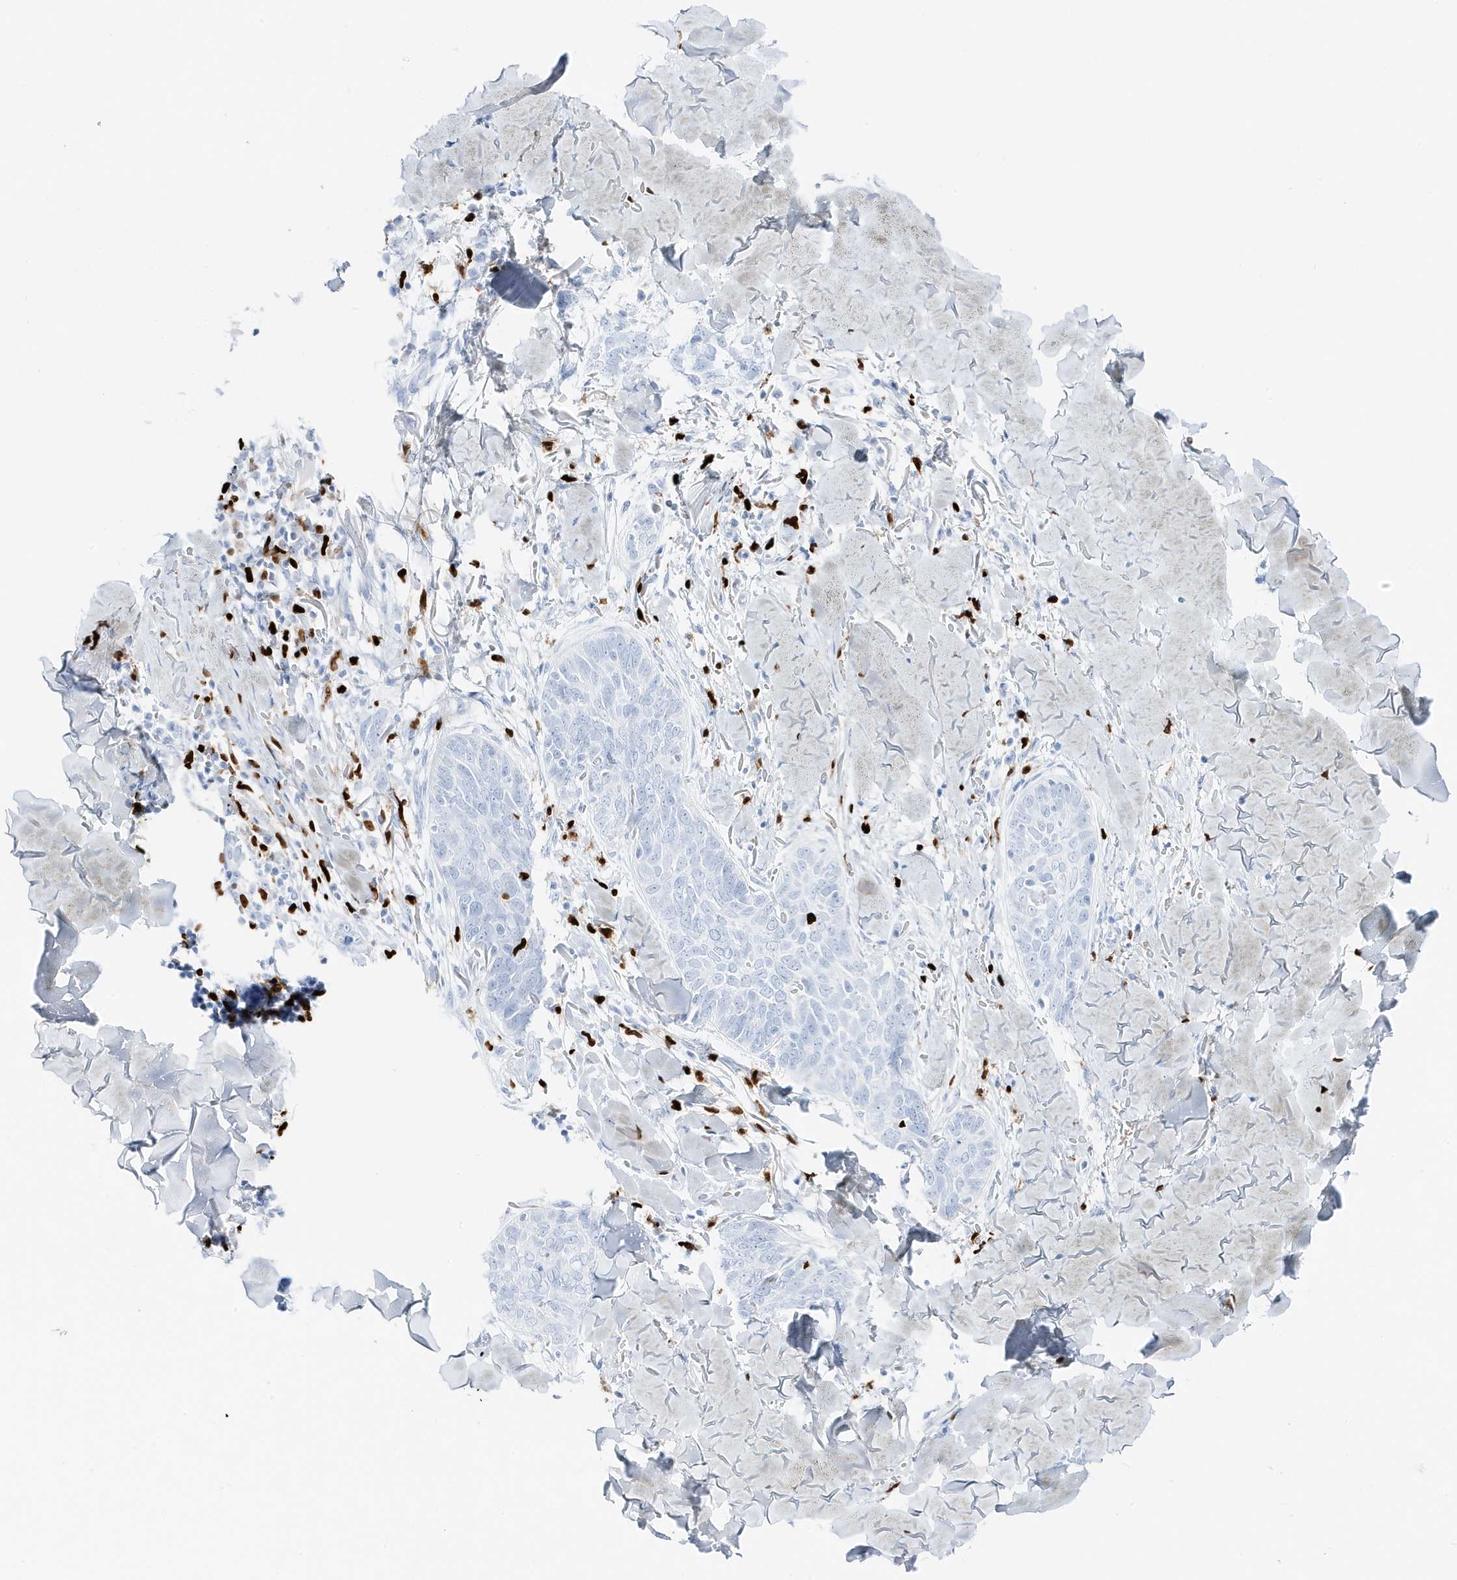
{"staining": {"intensity": "negative", "quantity": "none", "location": "none"}, "tissue": "skin cancer", "cell_type": "Tumor cells", "image_type": "cancer", "snomed": [{"axis": "morphology", "description": "Basal cell carcinoma"}, {"axis": "topography", "description": "Skin"}], "caption": "High magnification brightfield microscopy of skin cancer stained with DAB (brown) and counterstained with hematoxylin (blue): tumor cells show no significant expression.", "gene": "MNDA", "patient": {"sex": "male", "age": 85}}